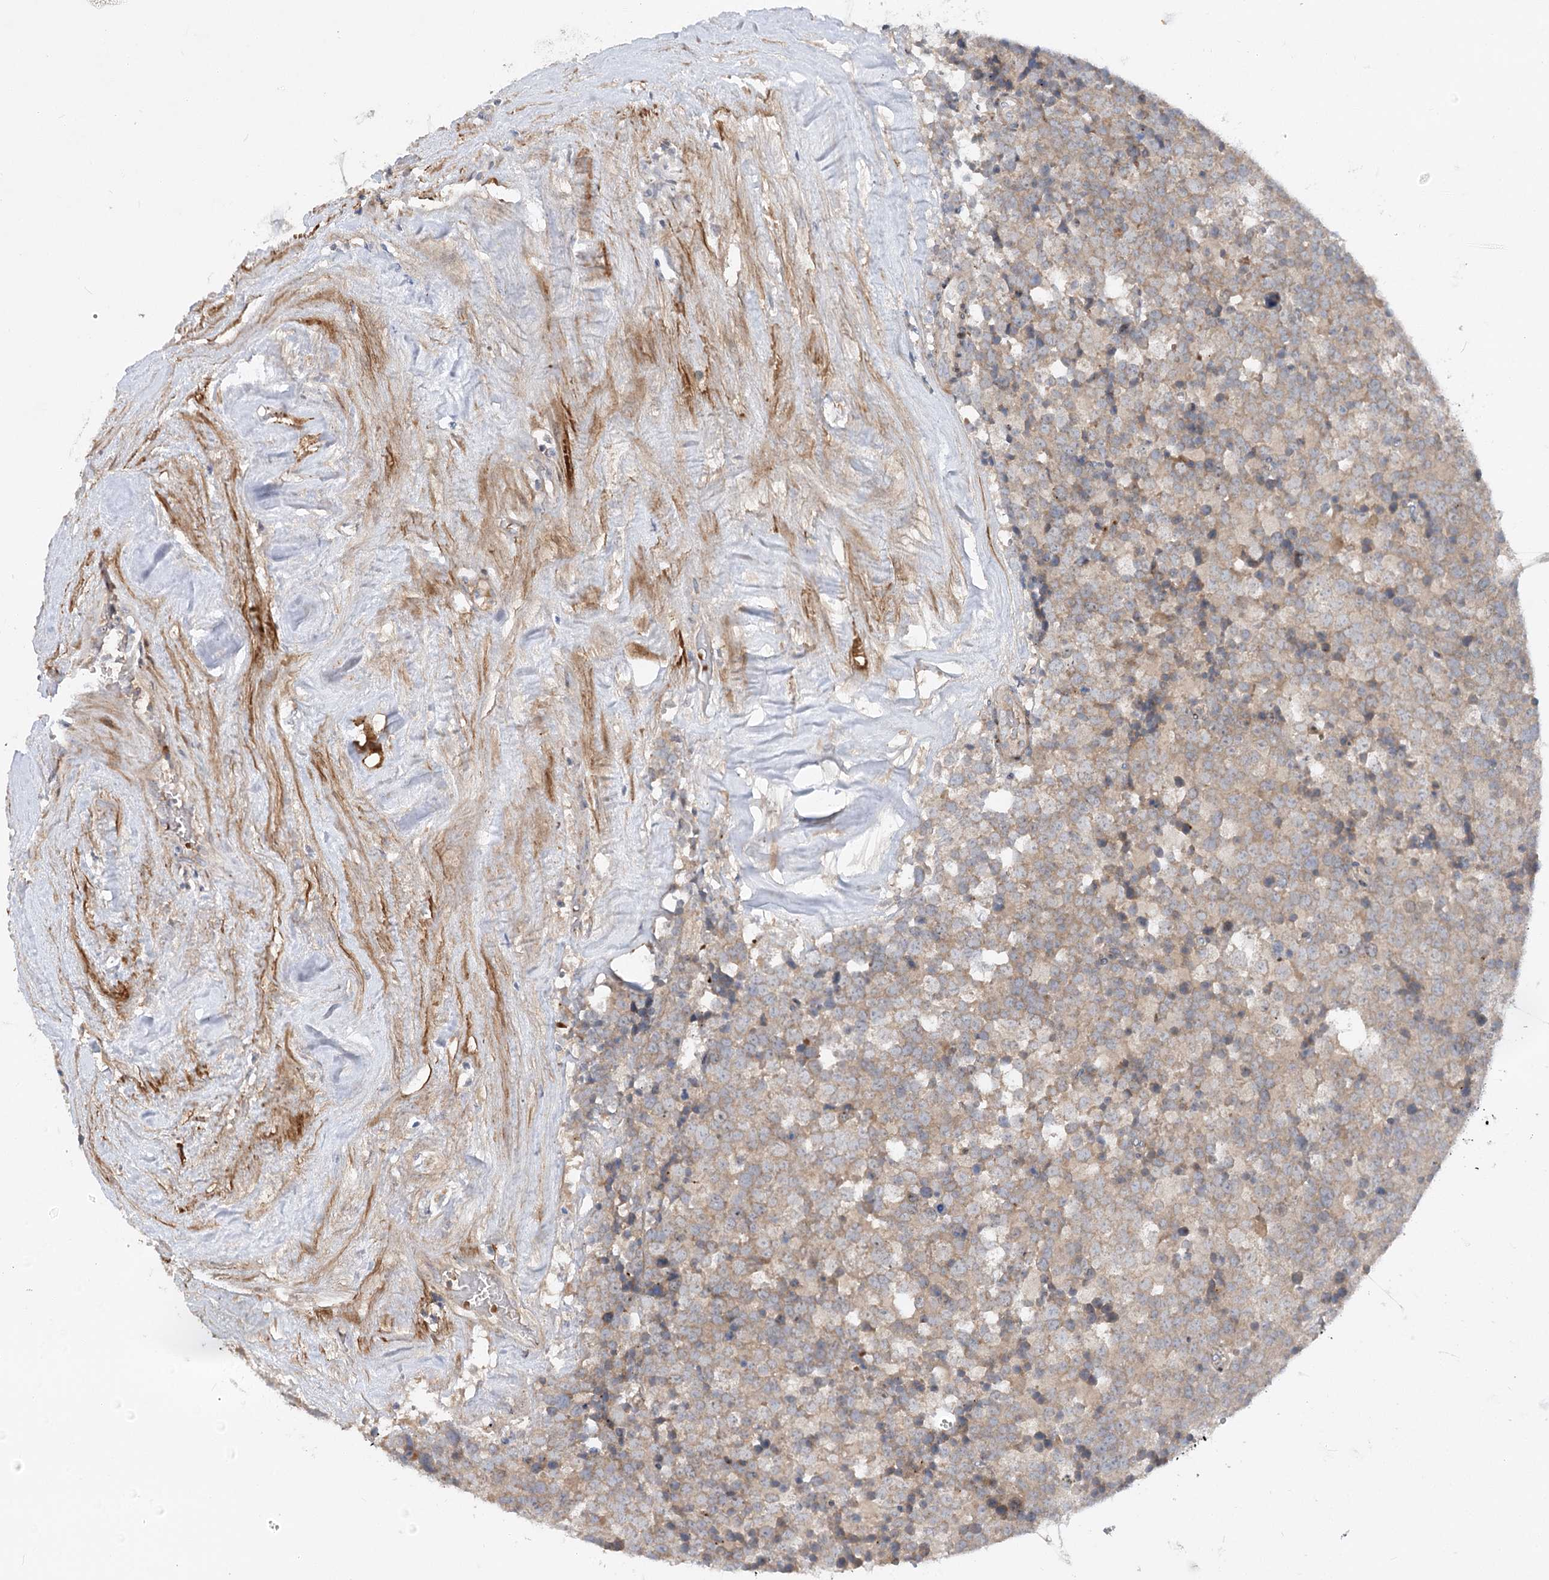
{"staining": {"intensity": "weak", "quantity": ">75%", "location": "cytoplasmic/membranous"}, "tissue": "testis cancer", "cell_type": "Tumor cells", "image_type": "cancer", "snomed": [{"axis": "morphology", "description": "Seminoma, NOS"}, {"axis": "topography", "description": "Testis"}], "caption": "Immunohistochemical staining of human seminoma (testis) reveals low levels of weak cytoplasmic/membranous positivity in approximately >75% of tumor cells. (brown staining indicates protein expression, while blue staining denotes nuclei).", "gene": "FGF19", "patient": {"sex": "male", "age": 71}}